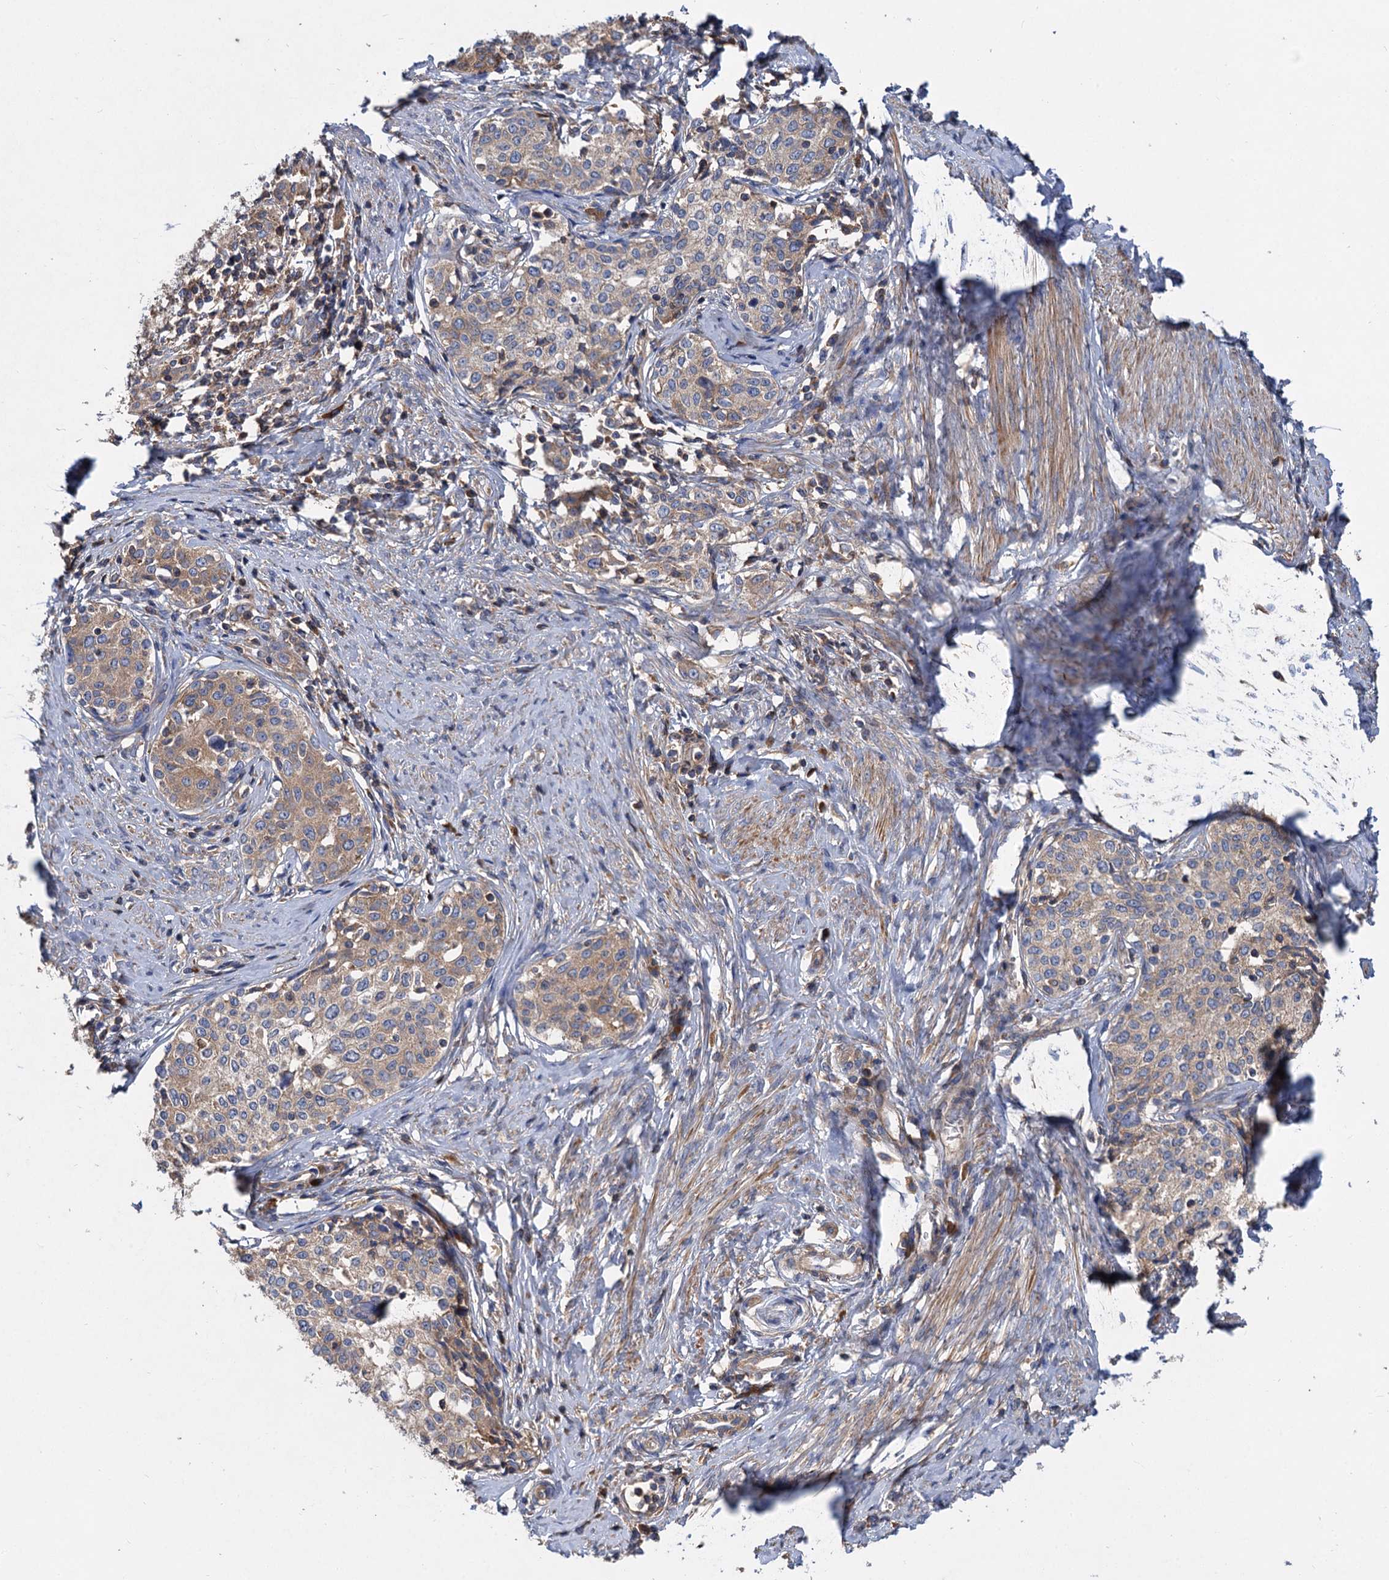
{"staining": {"intensity": "moderate", "quantity": "25%-75%", "location": "cytoplasmic/membranous"}, "tissue": "cervical cancer", "cell_type": "Tumor cells", "image_type": "cancer", "snomed": [{"axis": "morphology", "description": "Squamous cell carcinoma, NOS"}, {"axis": "morphology", "description": "Adenocarcinoma, NOS"}, {"axis": "topography", "description": "Cervix"}], "caption": "Human cervical cancer (adenocarcinoma) stained for a protein (brown) reveals moderate cytoplasmic/membranous positive staining in about 25%-75% of tumor cells.", "gene": "ALKBH7", "patient": {"sex": "female", "age": 52}}